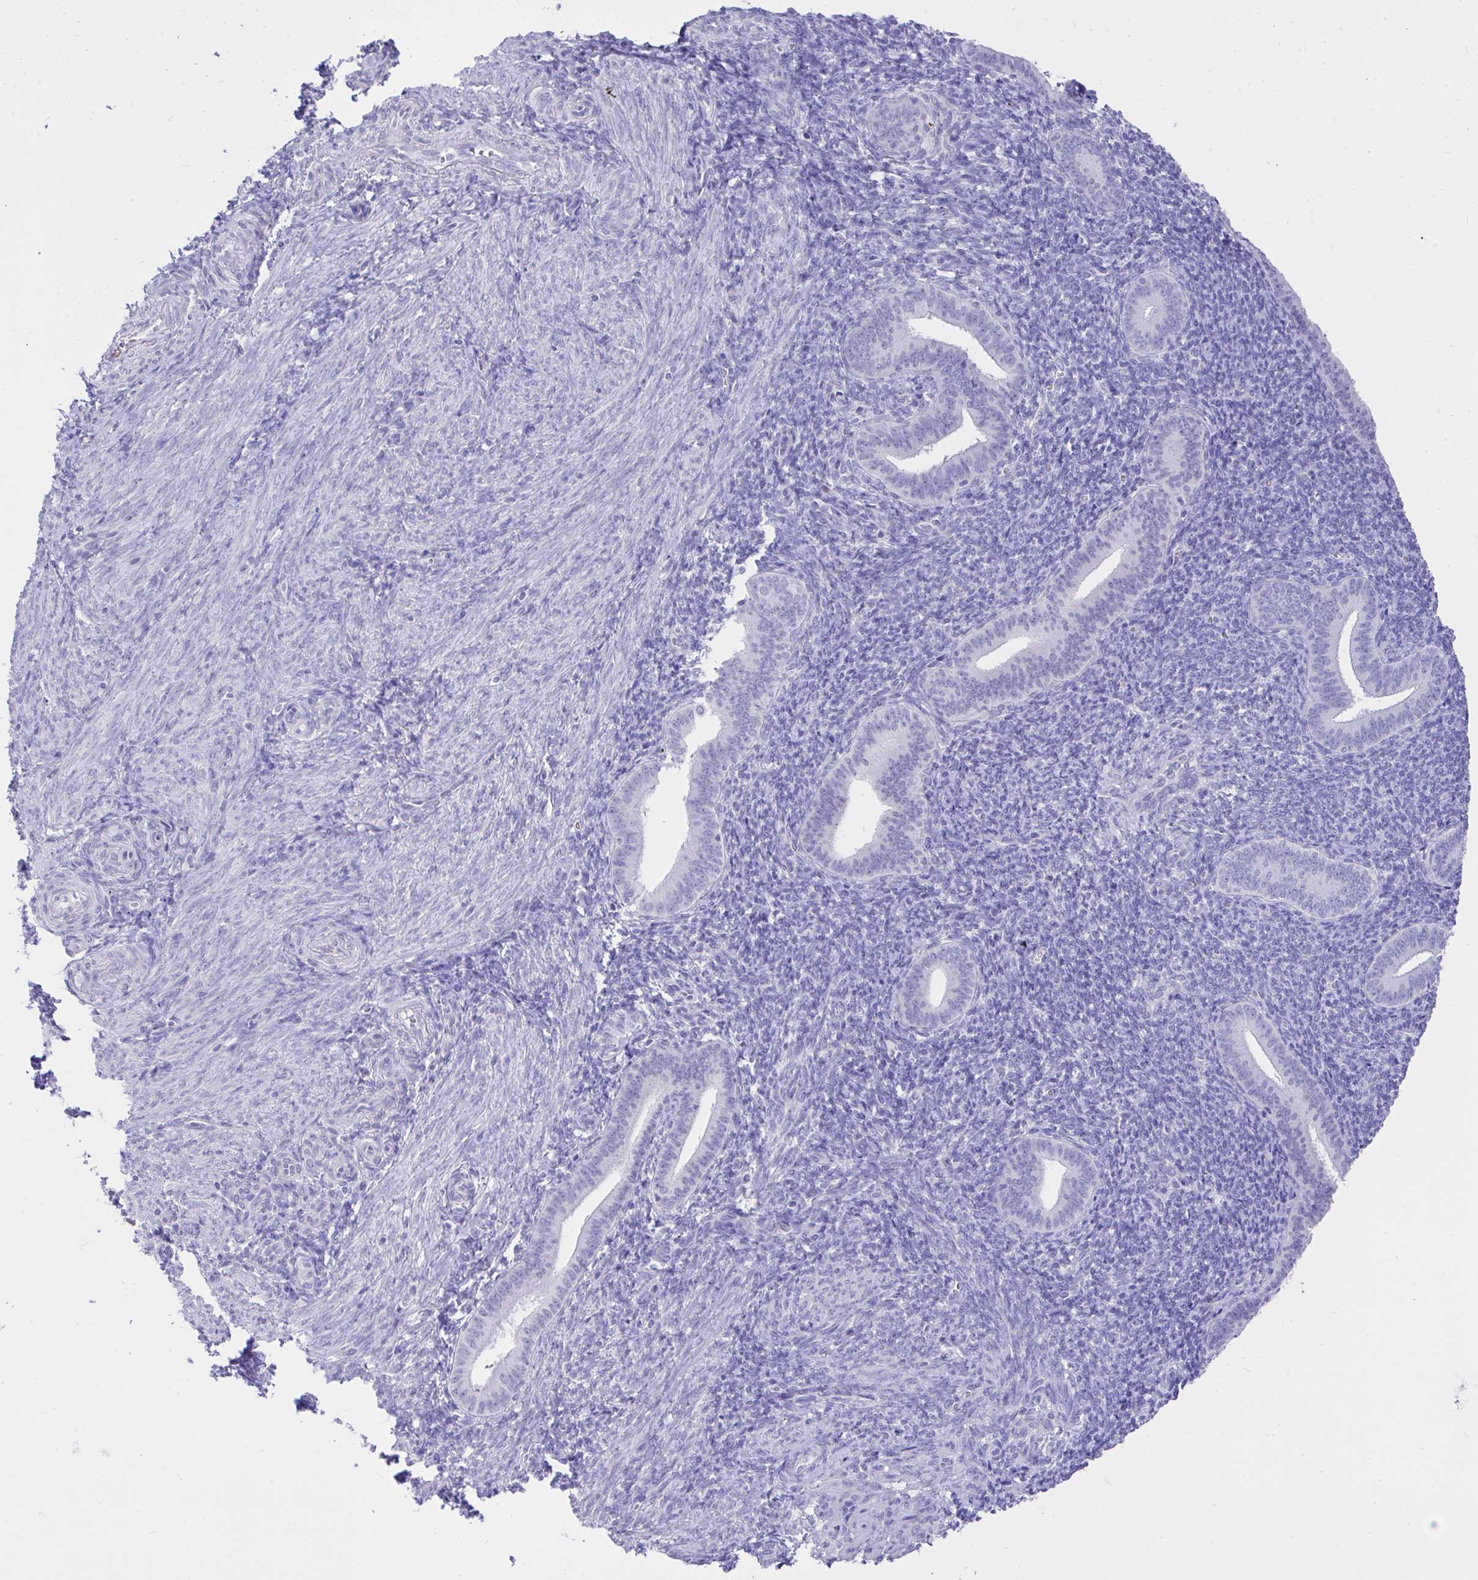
{"staining": {"intensity": "negative", "quantity": "none", "location": "none"}, "tissue": "endometrium", "cell_type": "Cells in endometrial stroma", "image_type": "normal", "snomed": [{"axis": "morphology", "description": "Normal tissue, NOS"}, {"axis": "topography", "description": "Endometrium"}], "caption": "This is an IHC micrograph of benign human endometrium. There is no positivity in cells in endometrial stroma.", "gene": "MS4A12", "patient": {"sex": "female", "age": 25}}